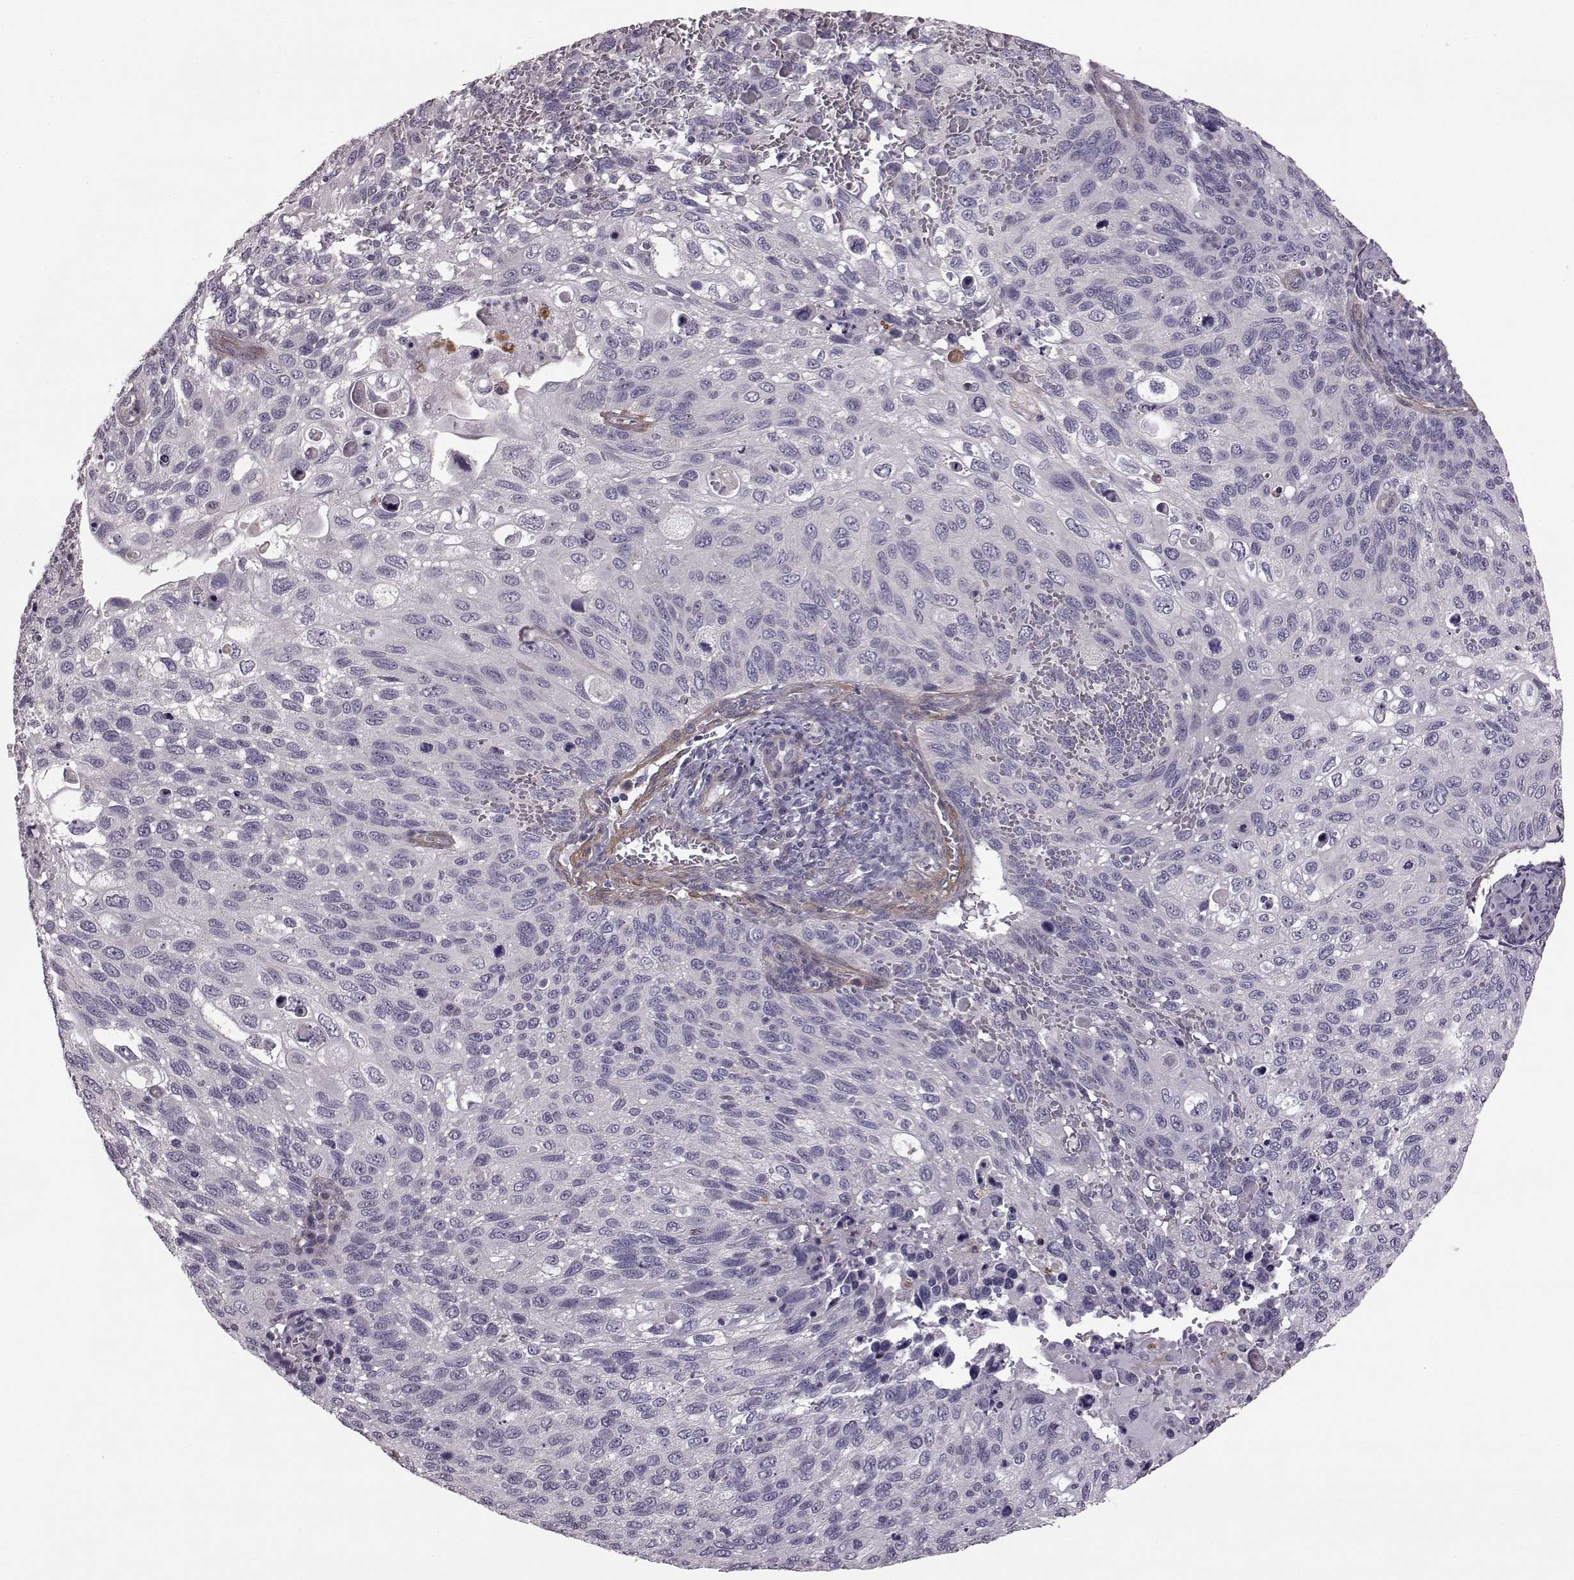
{"staining": {"intensity": "negative", "quantity": "none", "location": "none"}, "tissue": "cervical cancer", "cell_type": "Tumor cells", "image_type": "cancer", "snomed": [{"axis": "morphology", "description": "Squamous cell carcinoma, NOS"}, {"axis": "topography", "description": "Cervix"}], "caption": "The immunohistochemistry image has no significant staining in tumor cells of squamous cell carcinoma (cervical) tissue. (Brightfield microscopy of DAB (3,3'-diaminobenzidine) immunohistochemistry at high magnification).", "gene": "GRK1", "patient": {"sex": "female", "age": 70}}